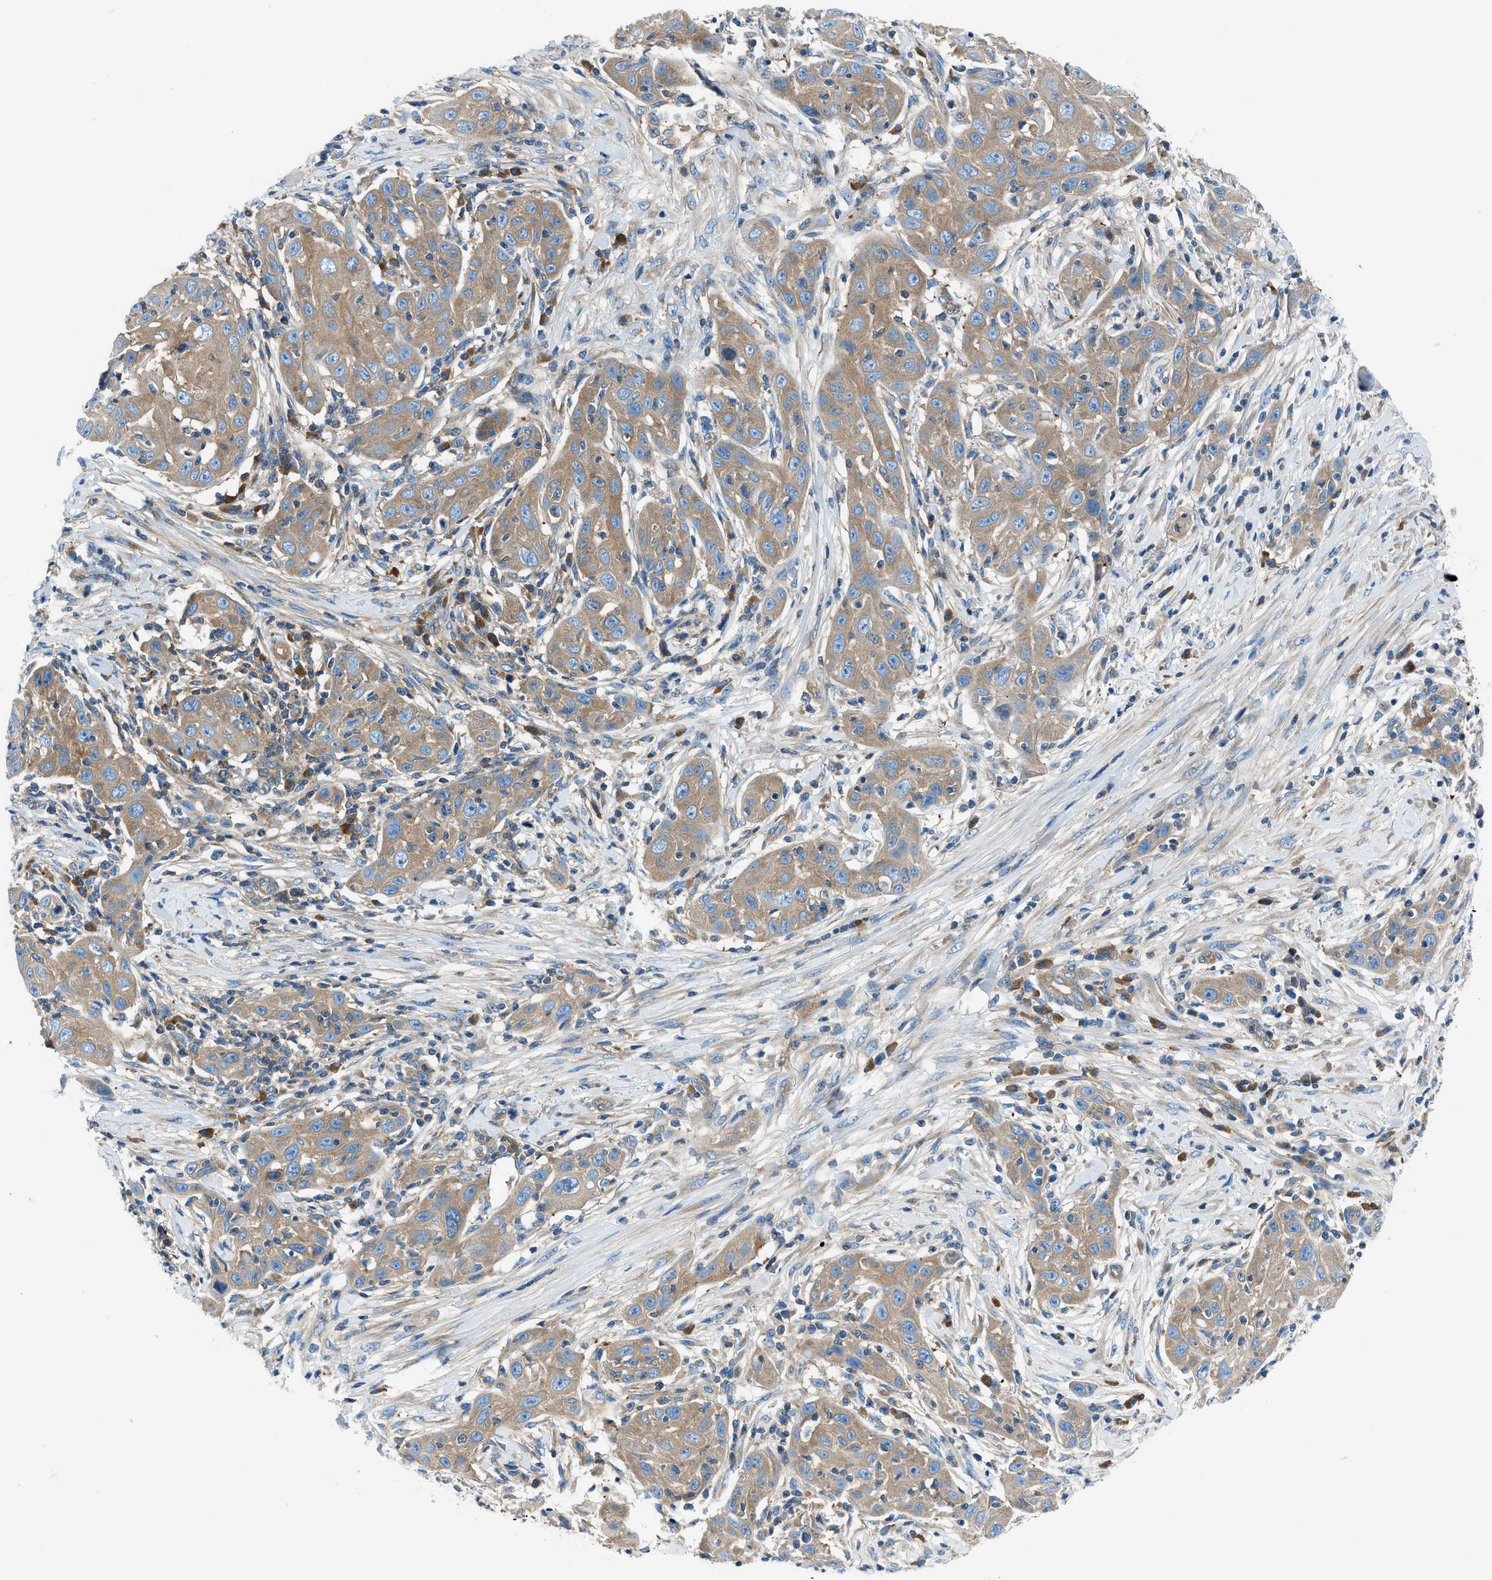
{"staining": {"intensity": "moderate", "quantity": ">75%", "location": "cytoplasmic/membranous"}, "tissue": "skin cancer", "cell_type": "Tumor cells", "image_type": "cancer", "snomed": [{"axis": "morphology", "description": "Squamous cell carcinoma, NOS"}, {"axis": "topography", "description": "Skin"}], "caption": "A brown stain labels moderate cytoplasmic/membranous expression of a protein in human skin cancer tumor cells.", "gene": "SARS1", "patient": {"sex": "female", "age": 88}}